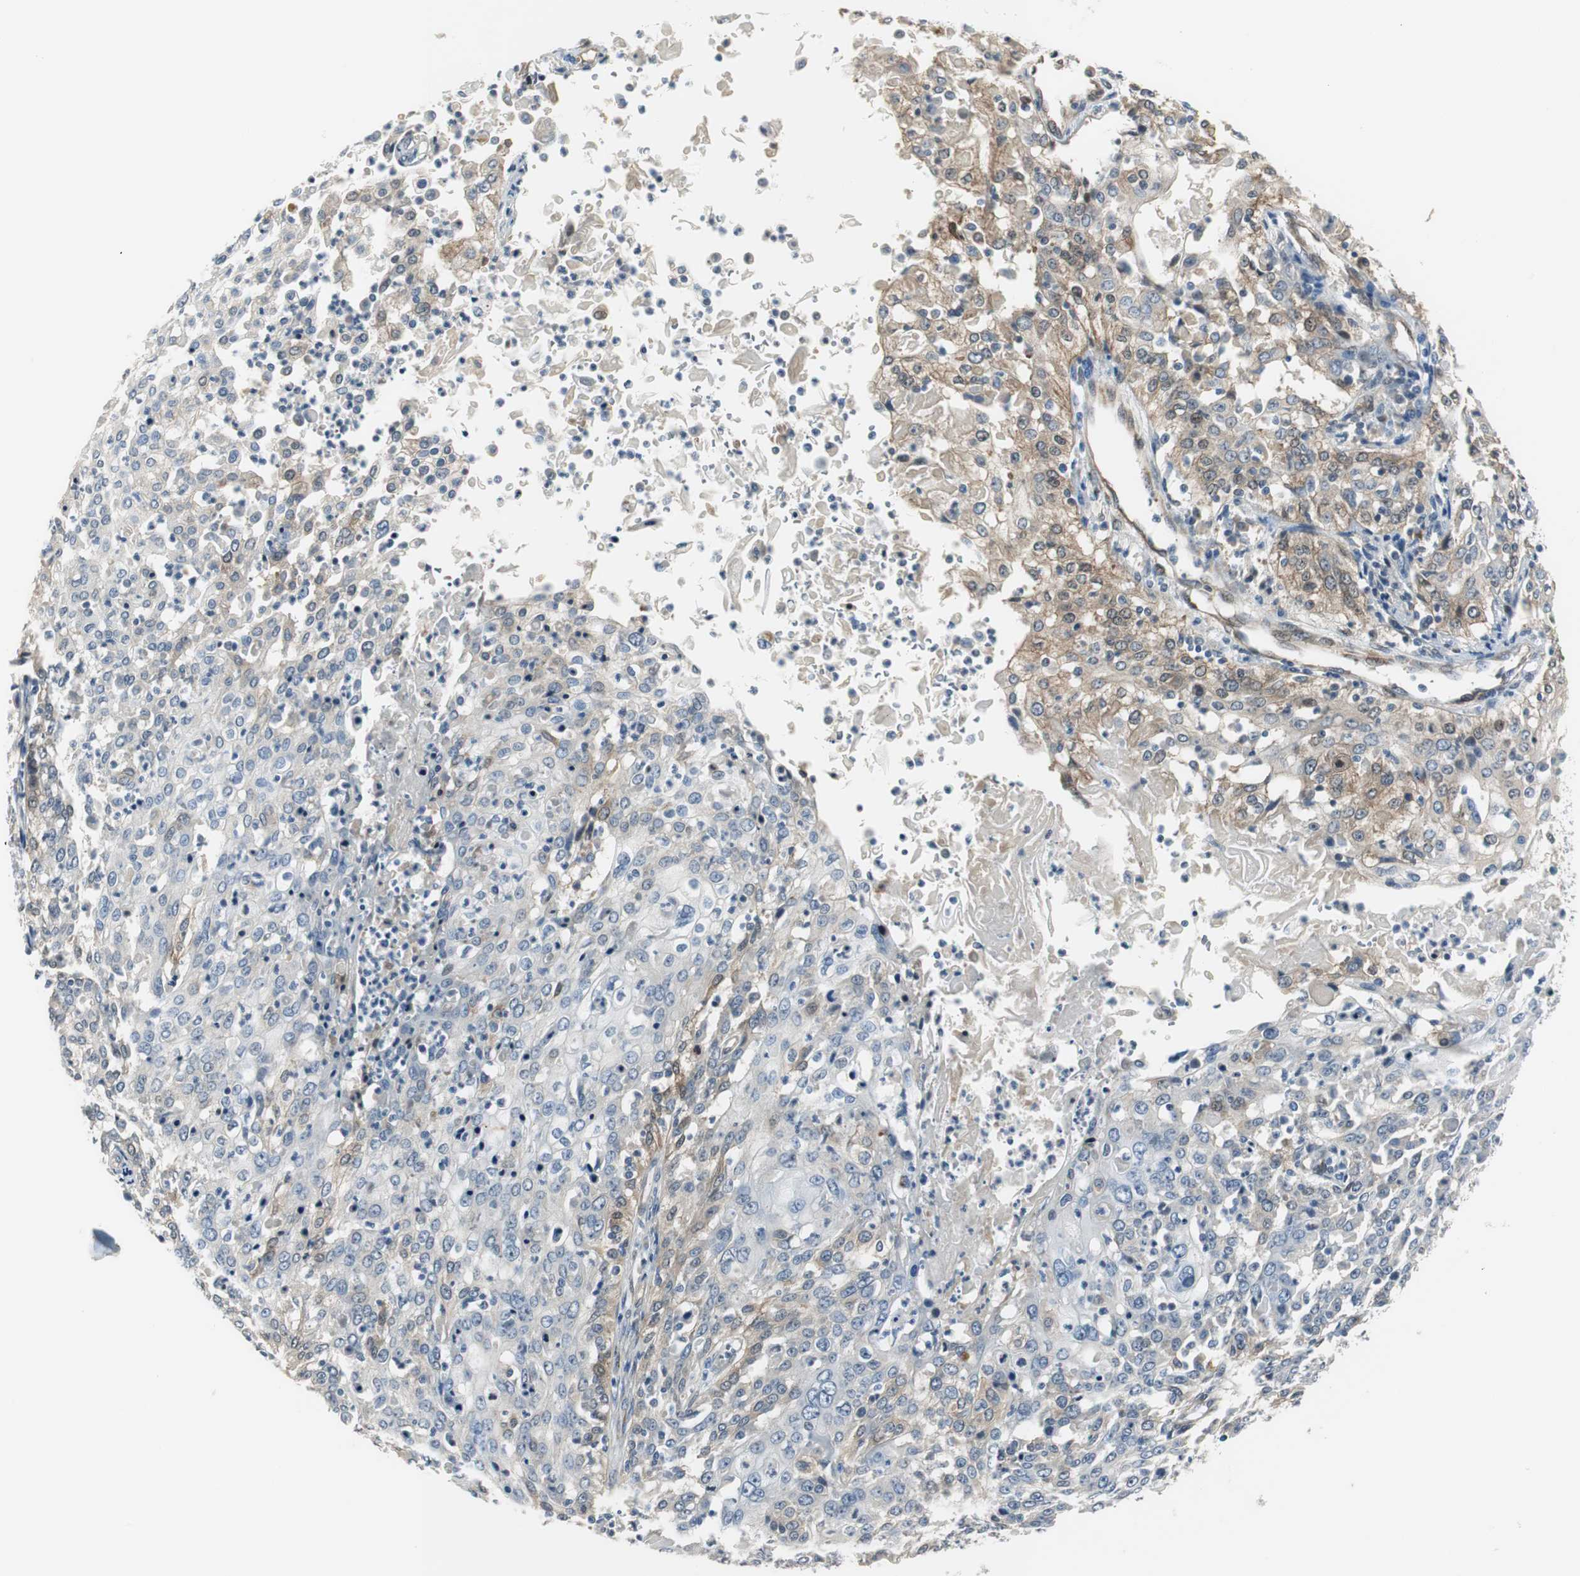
{"staining": {"intensity": "weak", "quantity": "<25%", "location": "cytoplasmic/membranous"}, "tissue": "cervical cancer", "cell_type": "Tumor cells", "image_type": "cancer", "snomed": [{"axis": "morphology", "description": "Squamous cell carcinoma, NOS"}, {"axis": "topography", "description": "Cervix"}], "caption": "An IHC photomicrograph of cervical squamous cell carcinoma is shown. There is no staining in tumor cells of cervical squamous cell carcinoma.", "gene": "FHL2", "patient": {"sex": "female", "age": 39}}